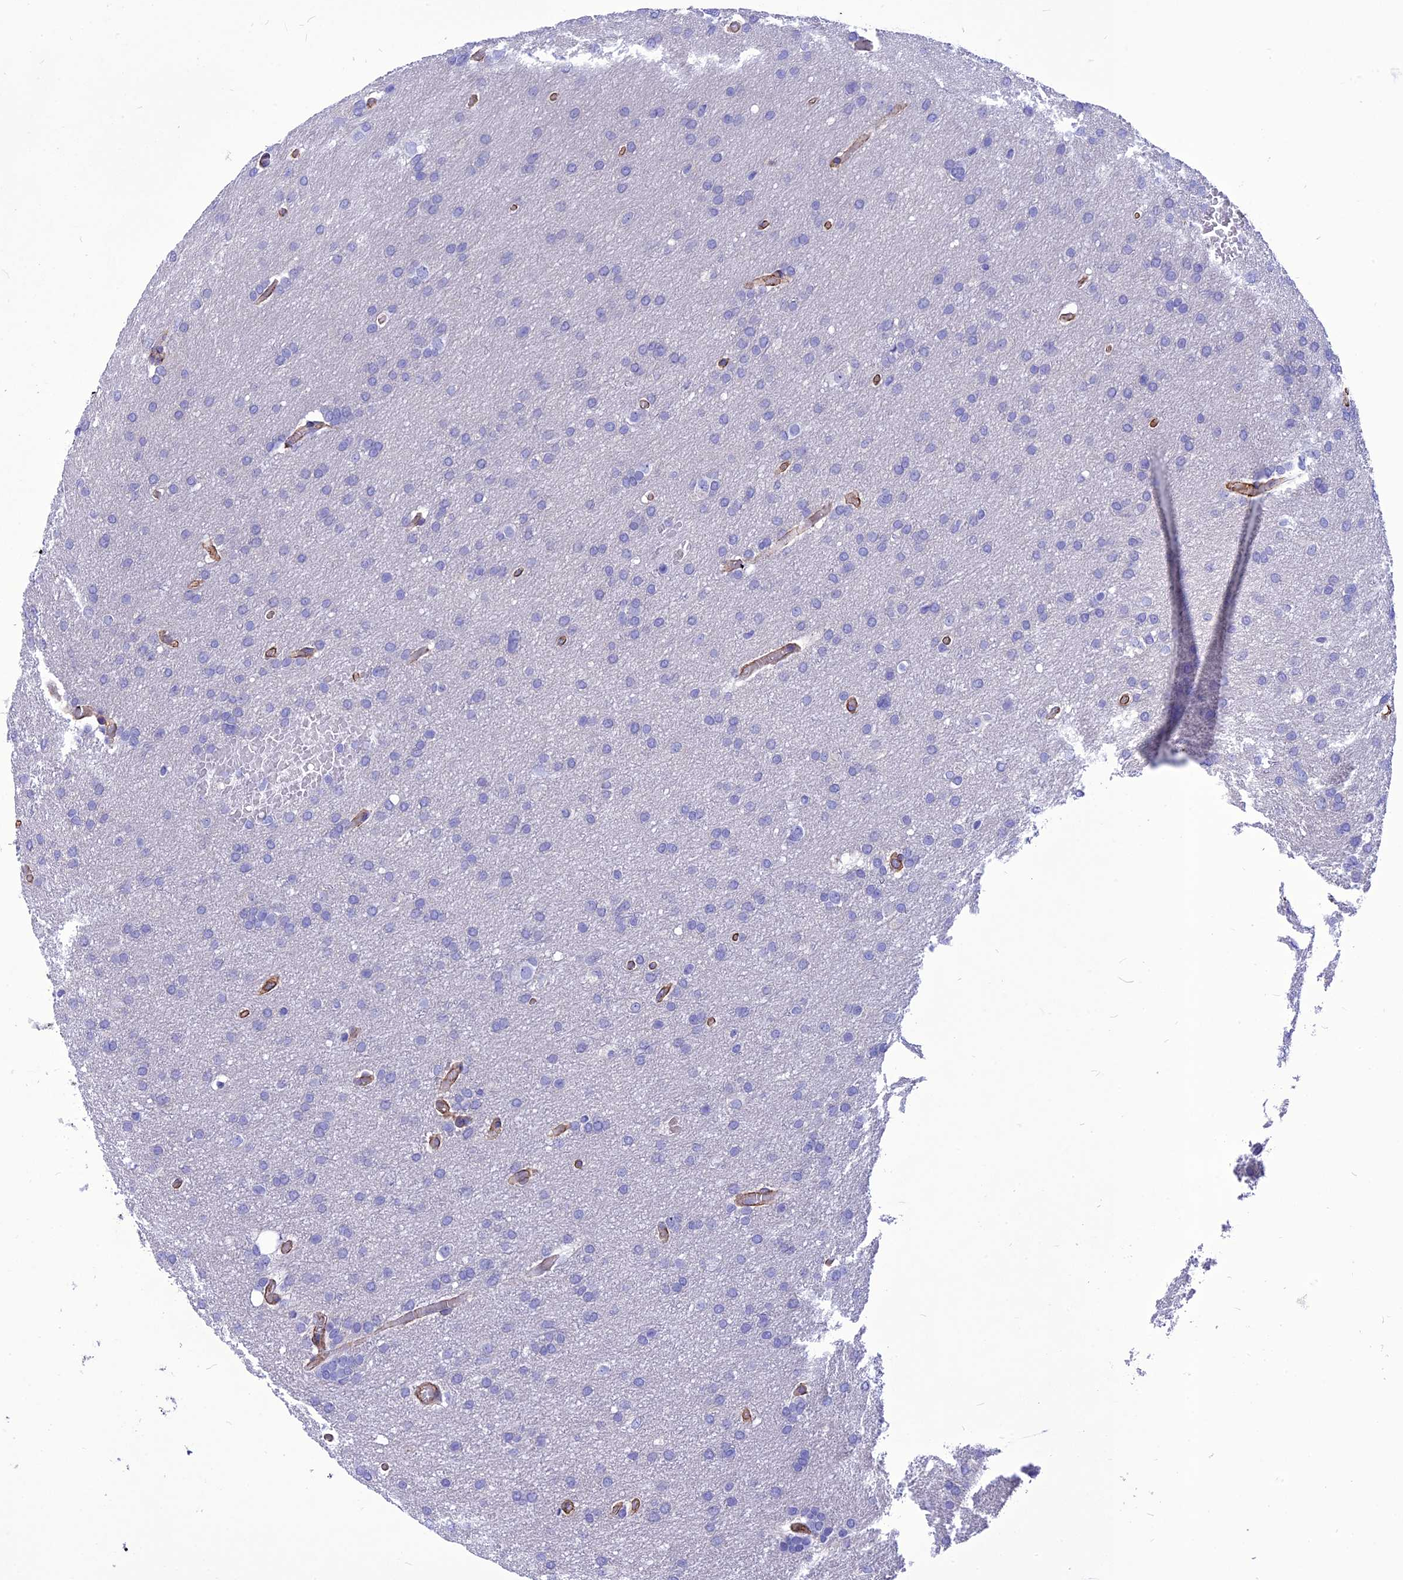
{"staining": {"intensity": "negative", "quantity": "none", "location": "none"}, "tissue": "glioma", "cell_type": "Tumor cells", "image_type": "cancer", "snomed": [{"axis": "morphology", "description": "Glioma, malignant, High grade"}, {"axis": "topography", "description": "Cerebral cortex"}], "caption": "Glioma was stained to show a protein in brown. There is no significant staining in tumor cells.", "gene": "NKD1", "patient": {"sex": "female", "age": 36}}